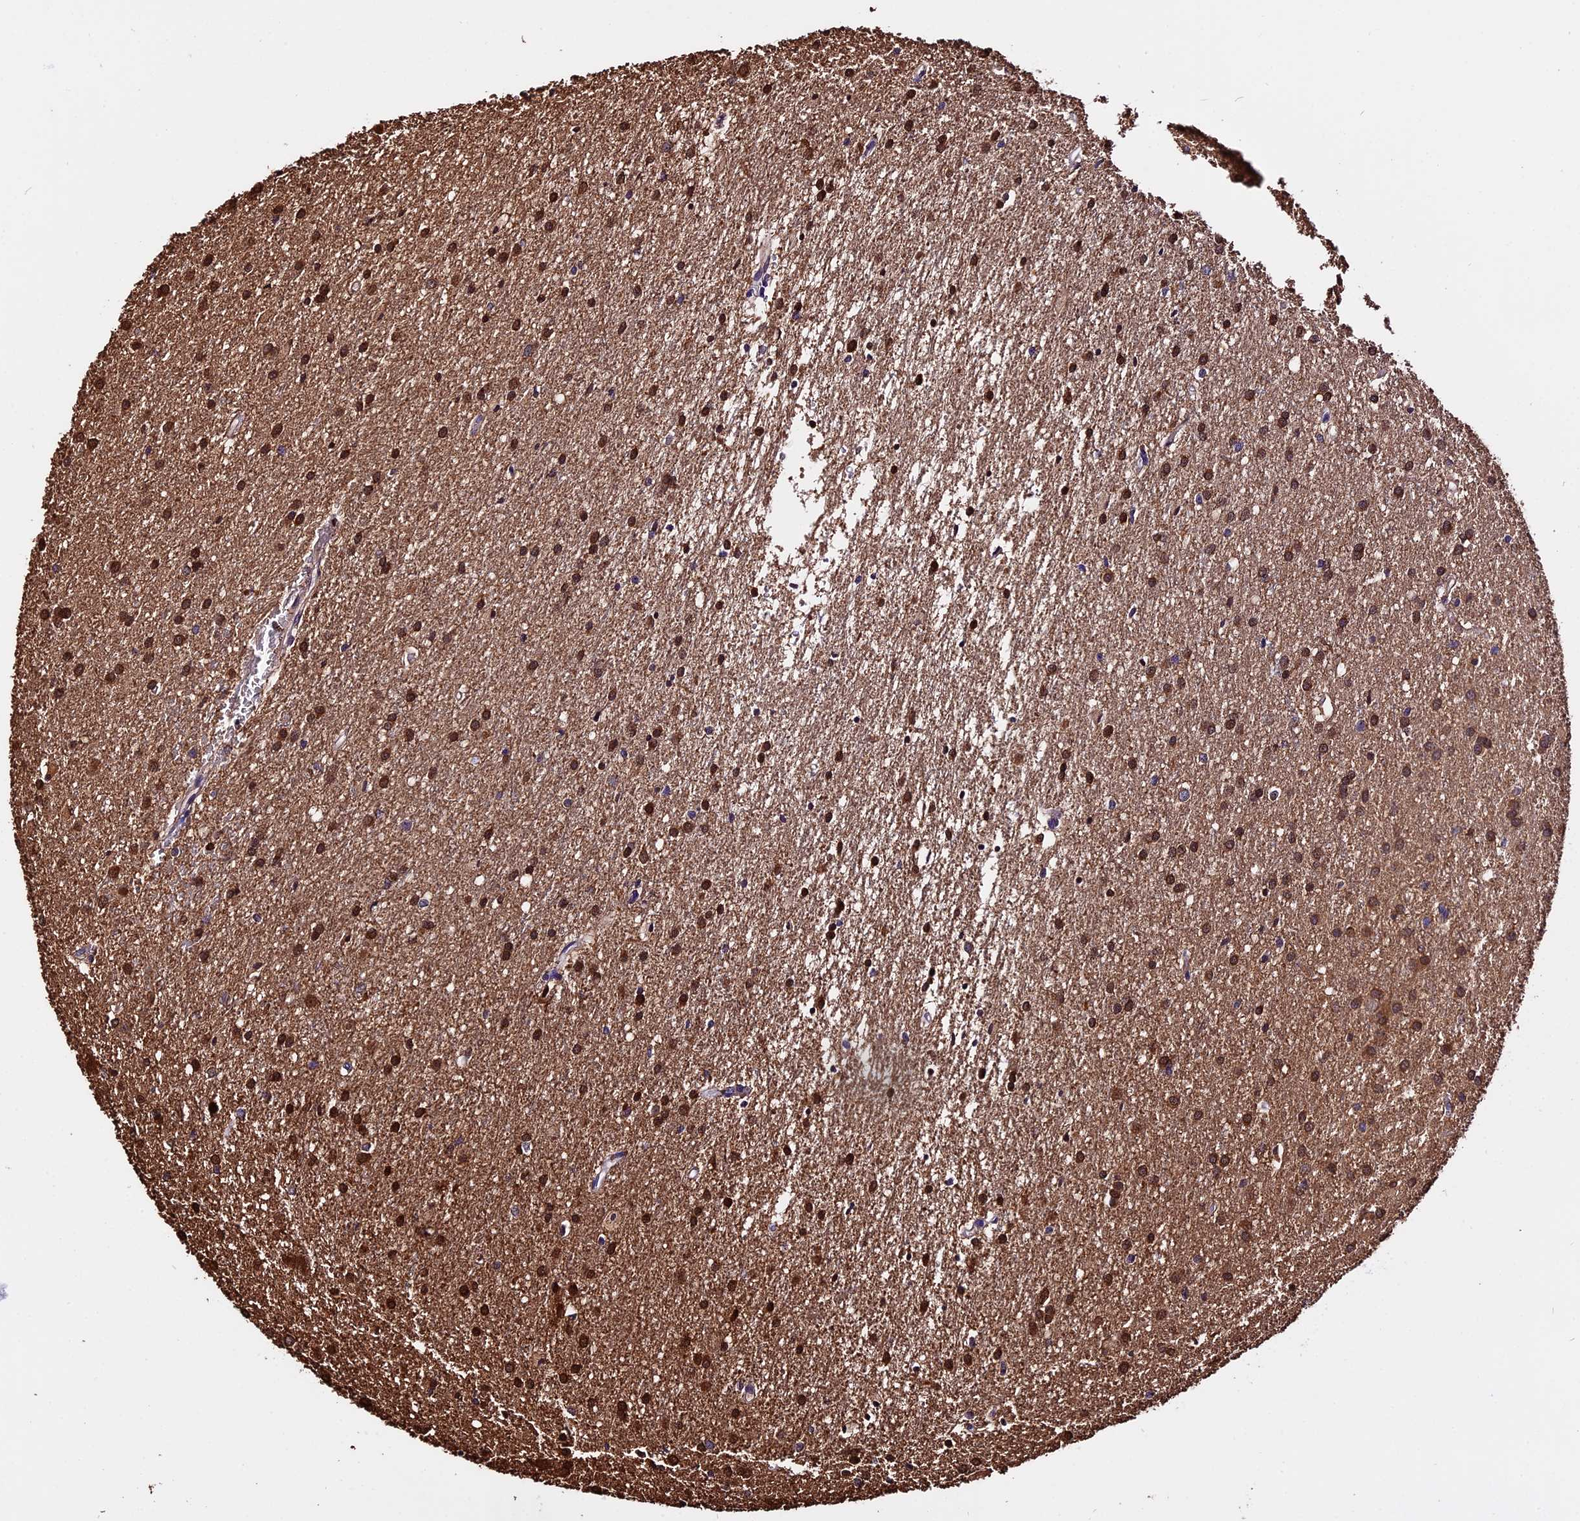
{"staining": {"intensity": "strong", "quantity": "25%-75%", "location": "cytoplasmic/membranous,nuclear"}, "tissue": "glioma", "cell_type": "Tumor cells", "image_type": "cancer", "snomed": [{"axis": "morphology", "description": "Glioma, malignant, High grade"}, {"axis": "topography", "description": "Brain"}], "caption": "A micrograph of malignant glioma (high-grade) stained for a protein exhibits strong cytoplasmic/membranous and nuclear brown staining in tumor cells.", "gene": "MAP3K7CL", "patient": {"sex": "female", "age": 50}}